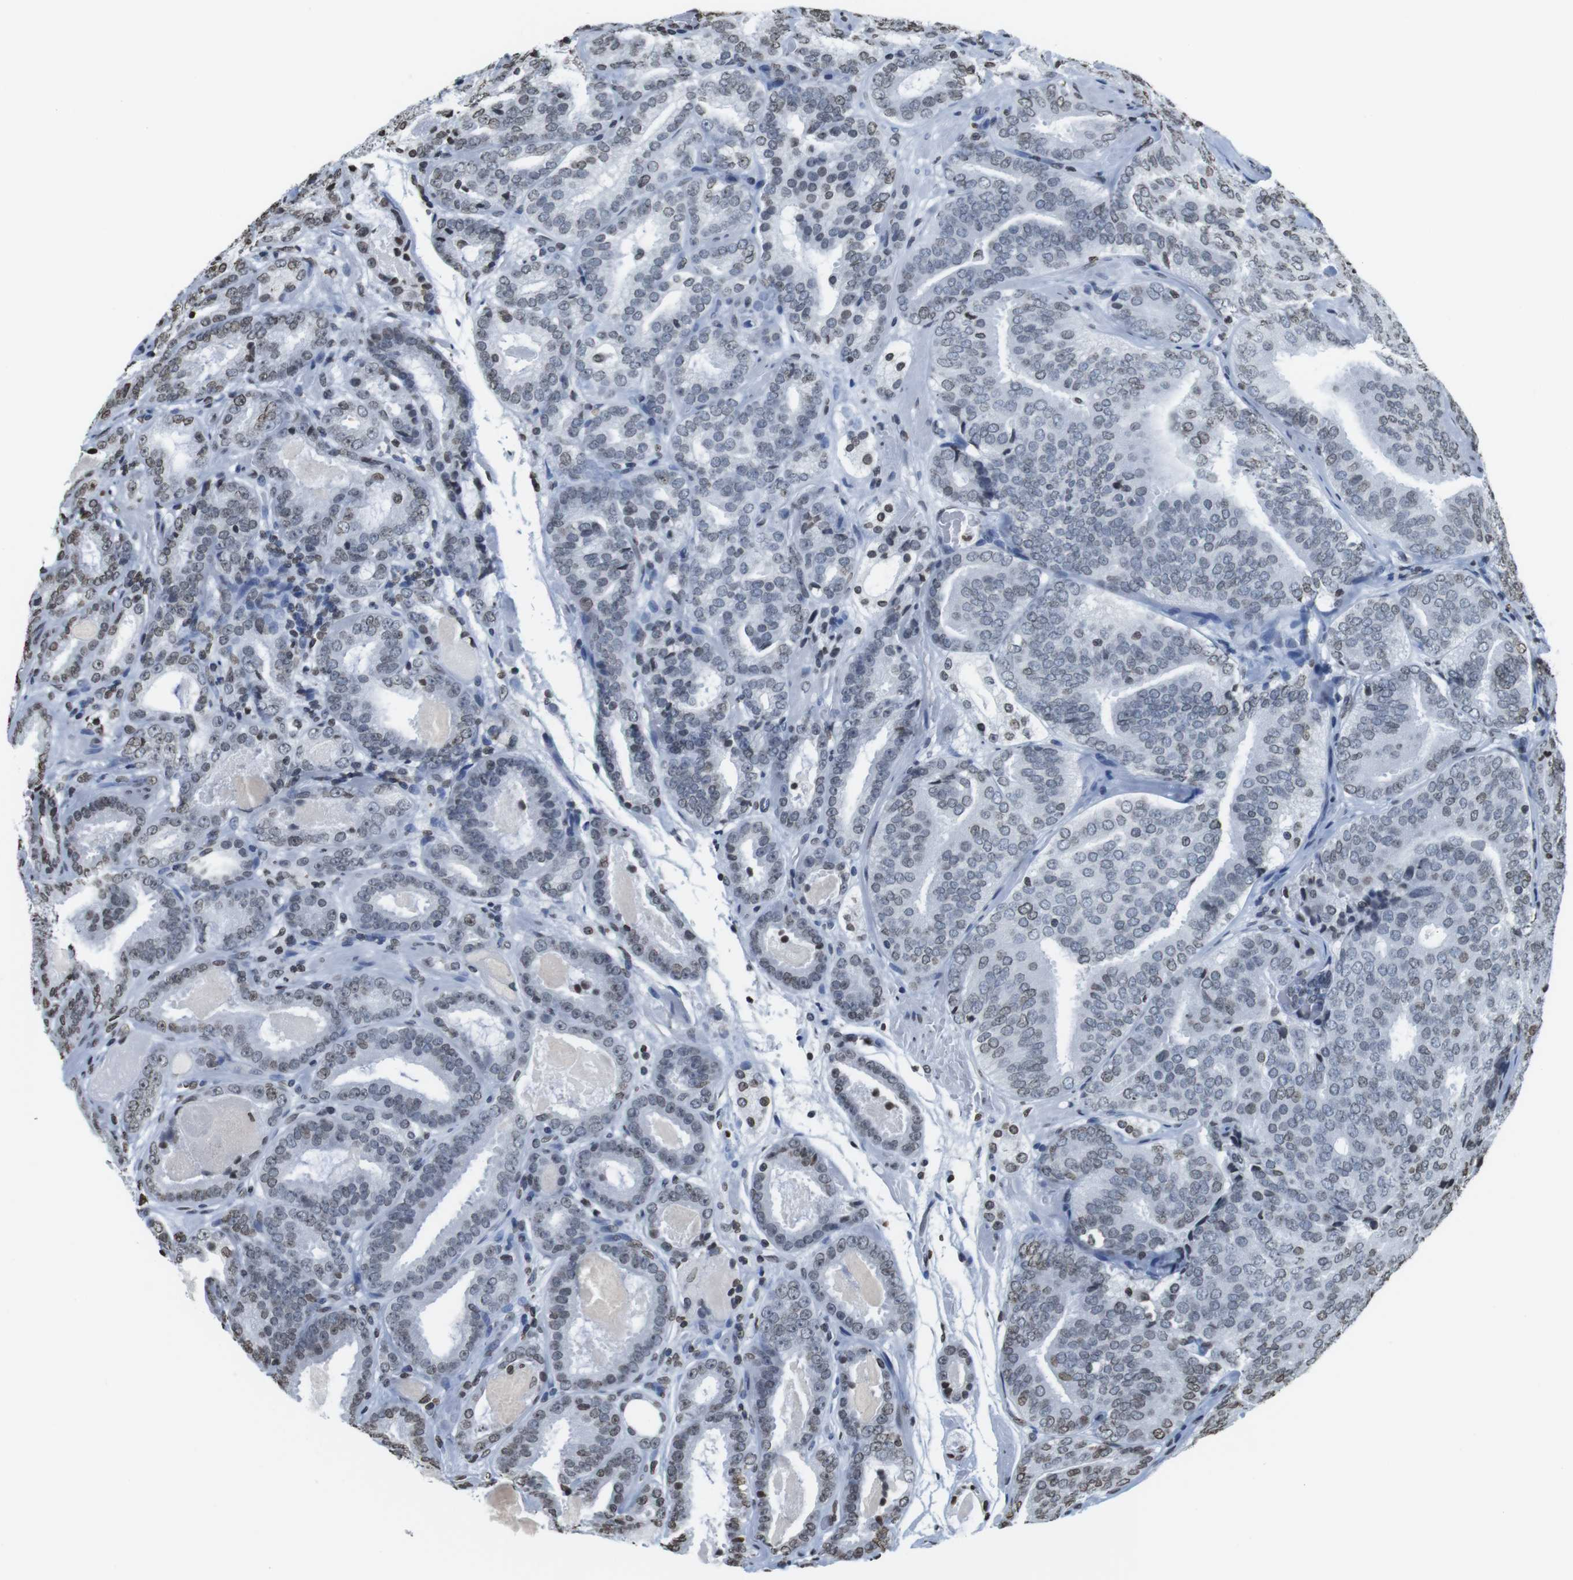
{"staining": {"intensity": "moderate", "quantity": "<25%", "location": "nuclear"}, "tissue": "prostate cancer", "cell_type": "Tumor cells", "image_type": "cancer", "snomed": [{"axis": "morphology", "description": "Adenocarcinoma, Low grade"}, {"axis": "topography", "description": "Prostate"}], "caption": "Approximately <25% of tumor cells in prostate cancer show moderate nuclear protein expression as visualized by brown immunohistochemical staining.", "gene": "BSX", "patient": {"sex": "male", "age": 69}}